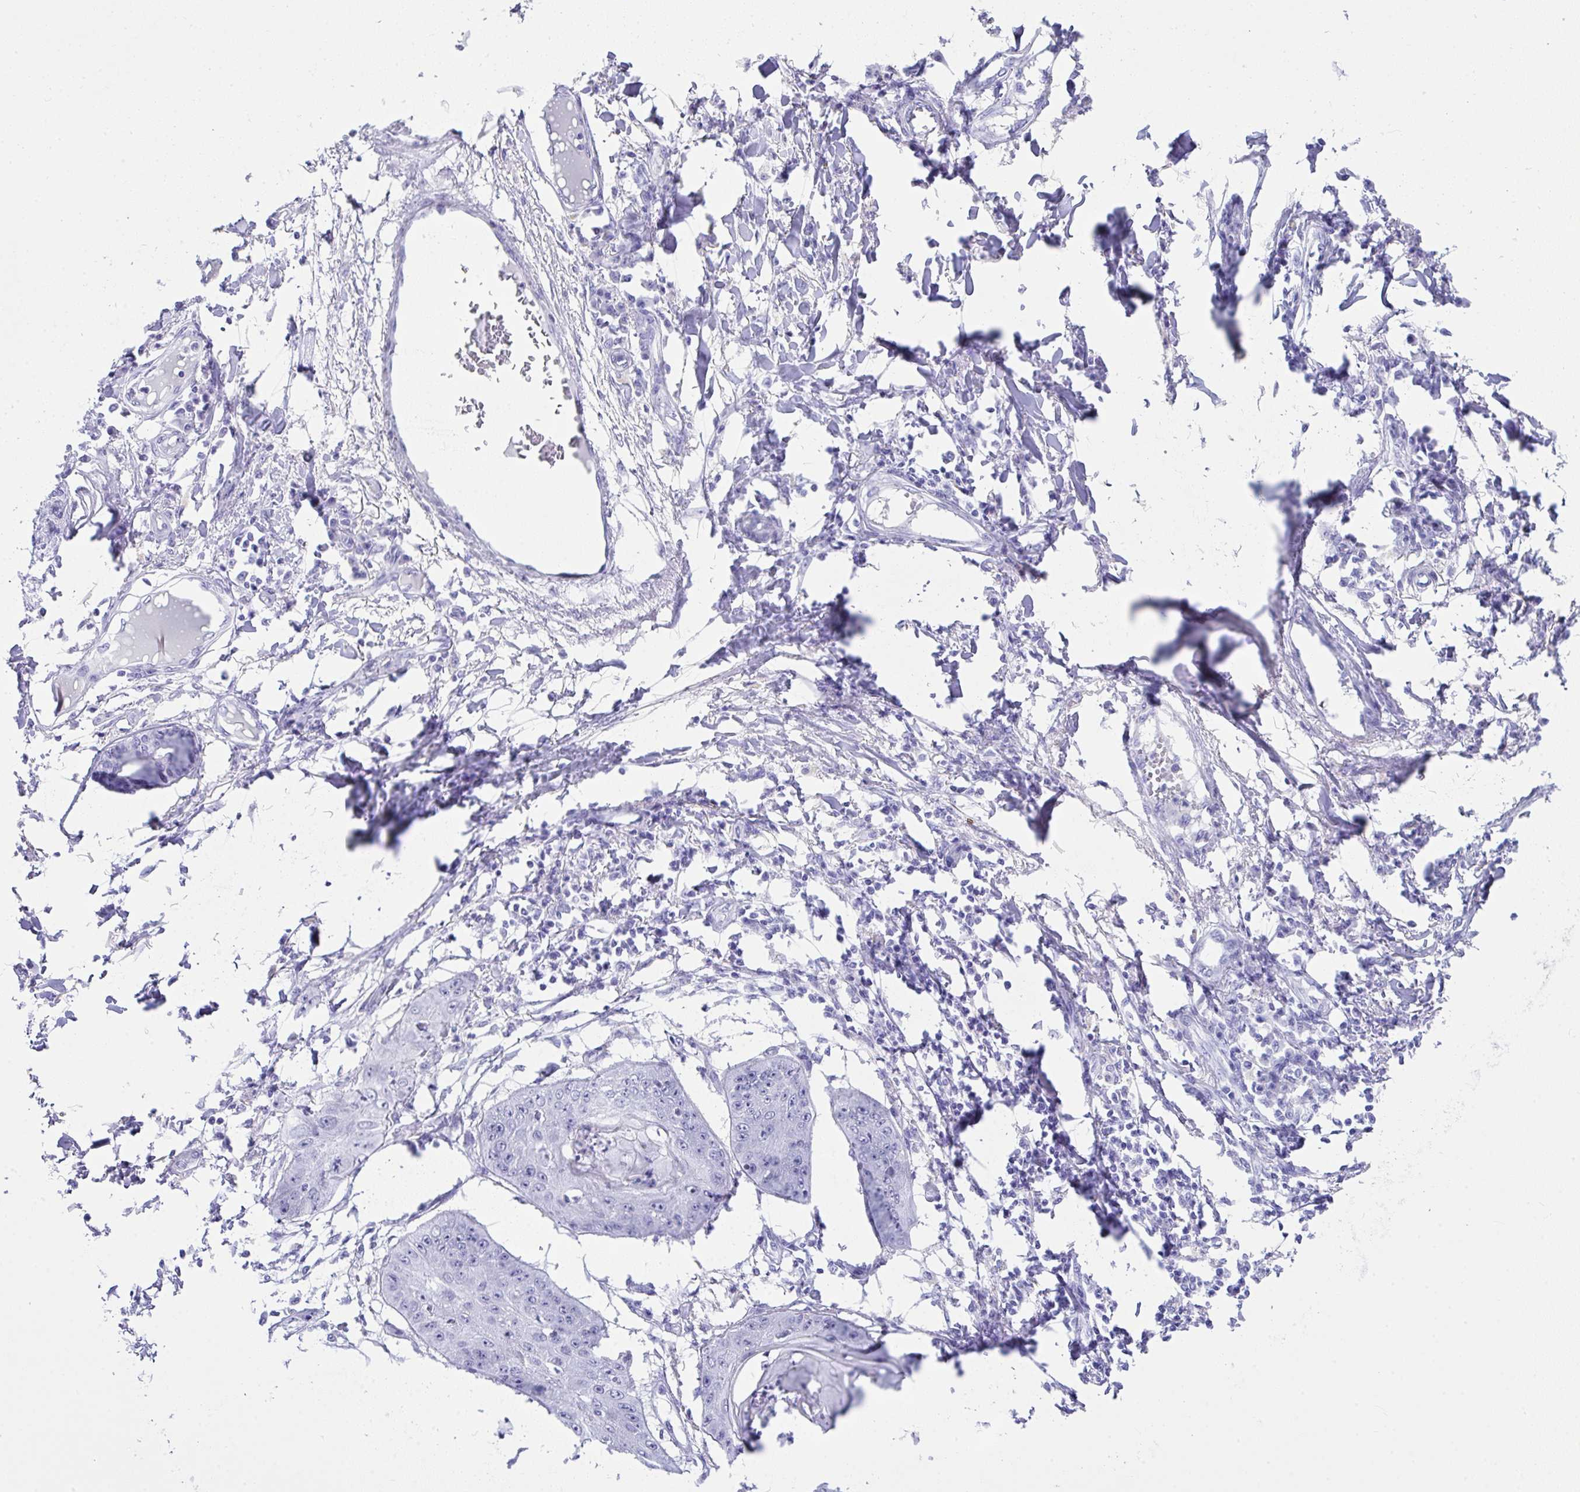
{"staining": {"intensity": "negative", "quantity": "none", "location": "none"}, "tissue": "skin cancer", "cell_type": "Tumor cells", "image_type": "cancer", "snomed": [{"axis": "morphology", "description": "Squamous cell carcinoma, NOS"}, {"axis": "topography", "description": "Skin"}], "caption": "The micrograph shows no staining of tumor cells in skin squamous cell carcinoma.", "gene": "LGALS4", "patient": {"sex": "male", "age": 70}}